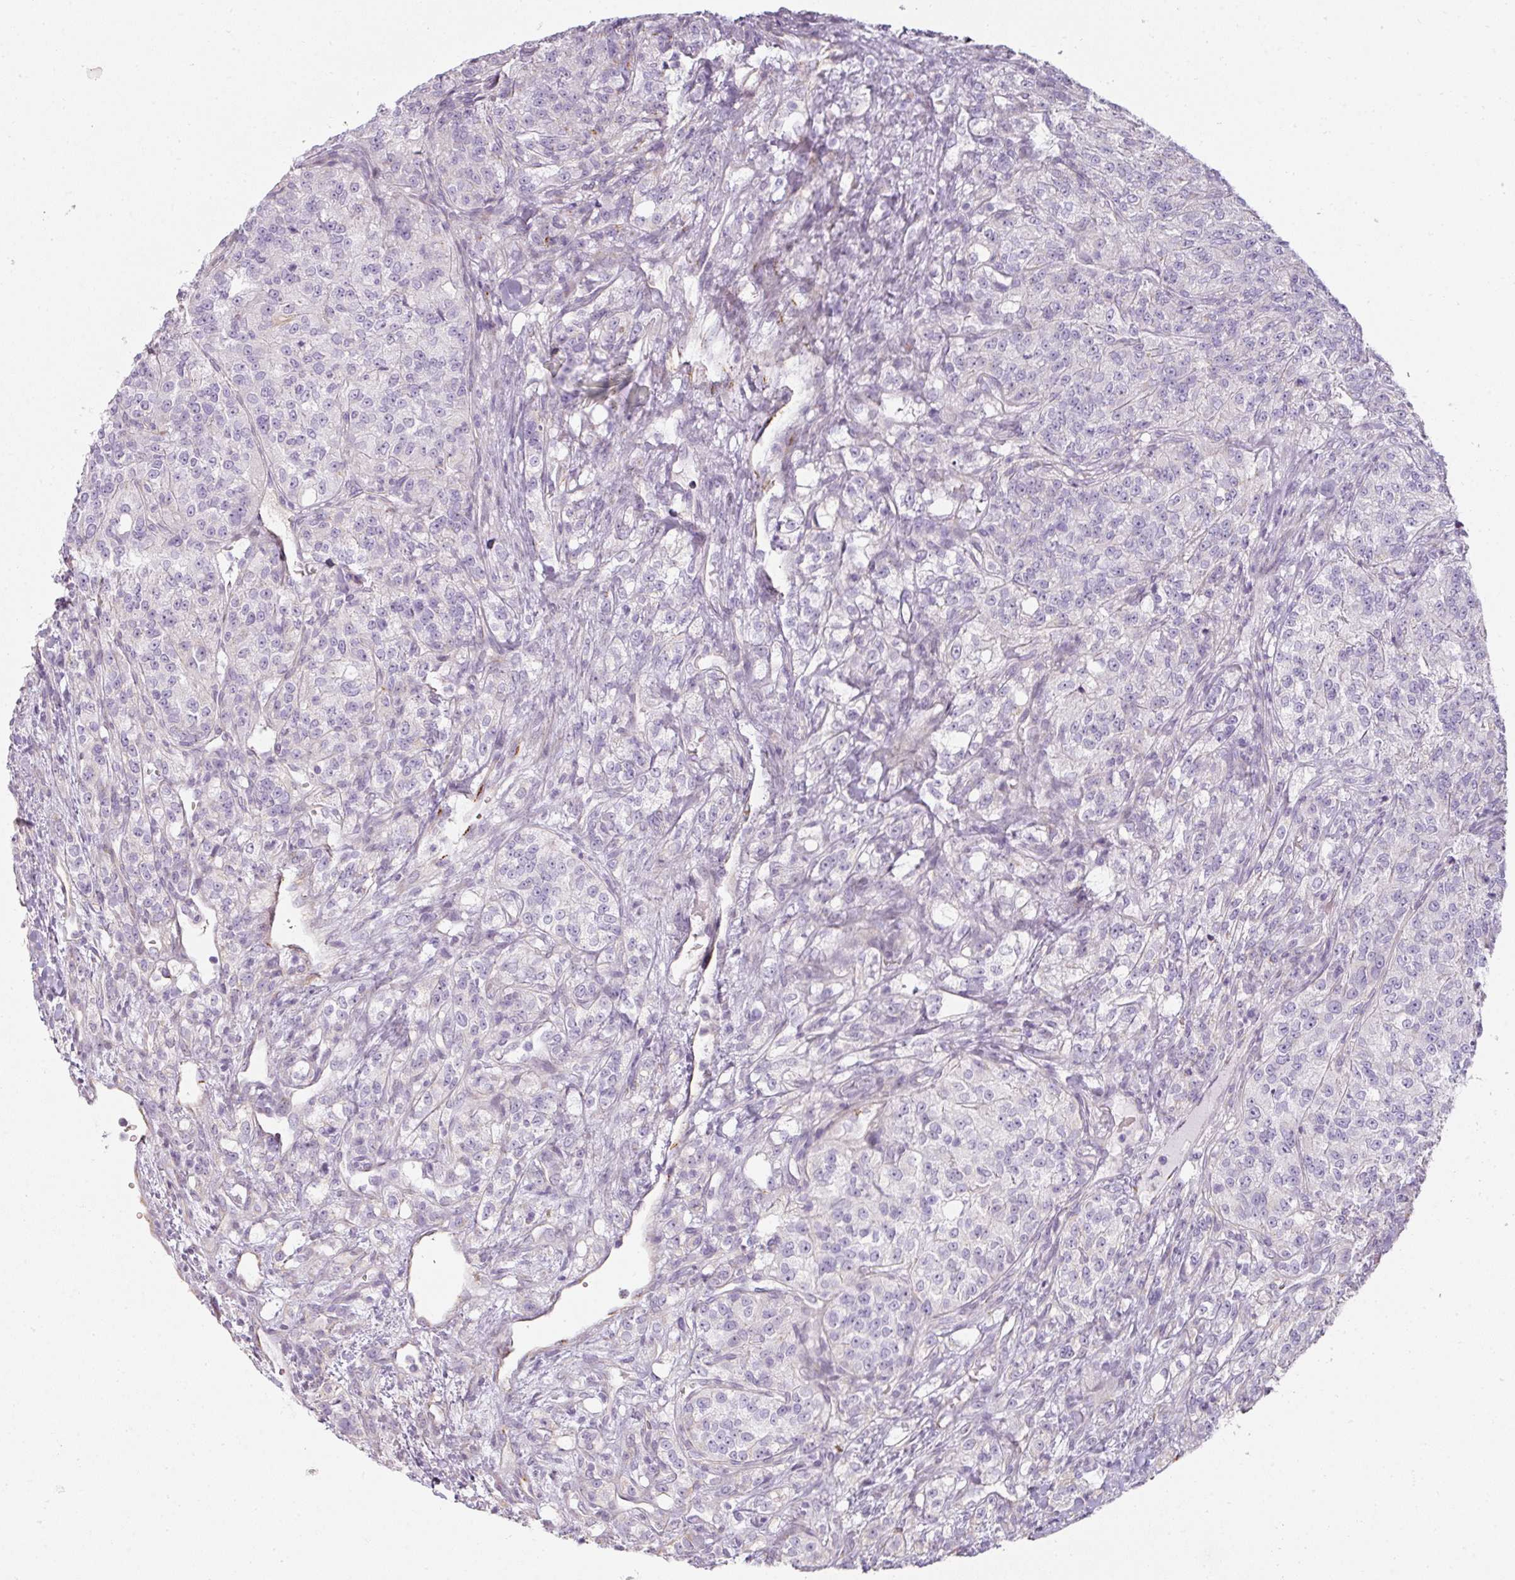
{"staining": {"intensity": "negative", "quantity": "none", "location": "none"}, "tissue": "renal cancer", "cell_type": "Tumor cells", "image_type": "cancer", "snomed": [{"axis": "morphology", "description": "Adenocarcinoma, NOS"}, {"axis": "topography", "description": "Kidney"}], "caption": "Human adenocarcinoma (renal) stained for a protein using immunohistochemistry displays no staining in tumor cells.", "gene": "ATP8B2", "patient": {"sex": "female", "age": 63}}